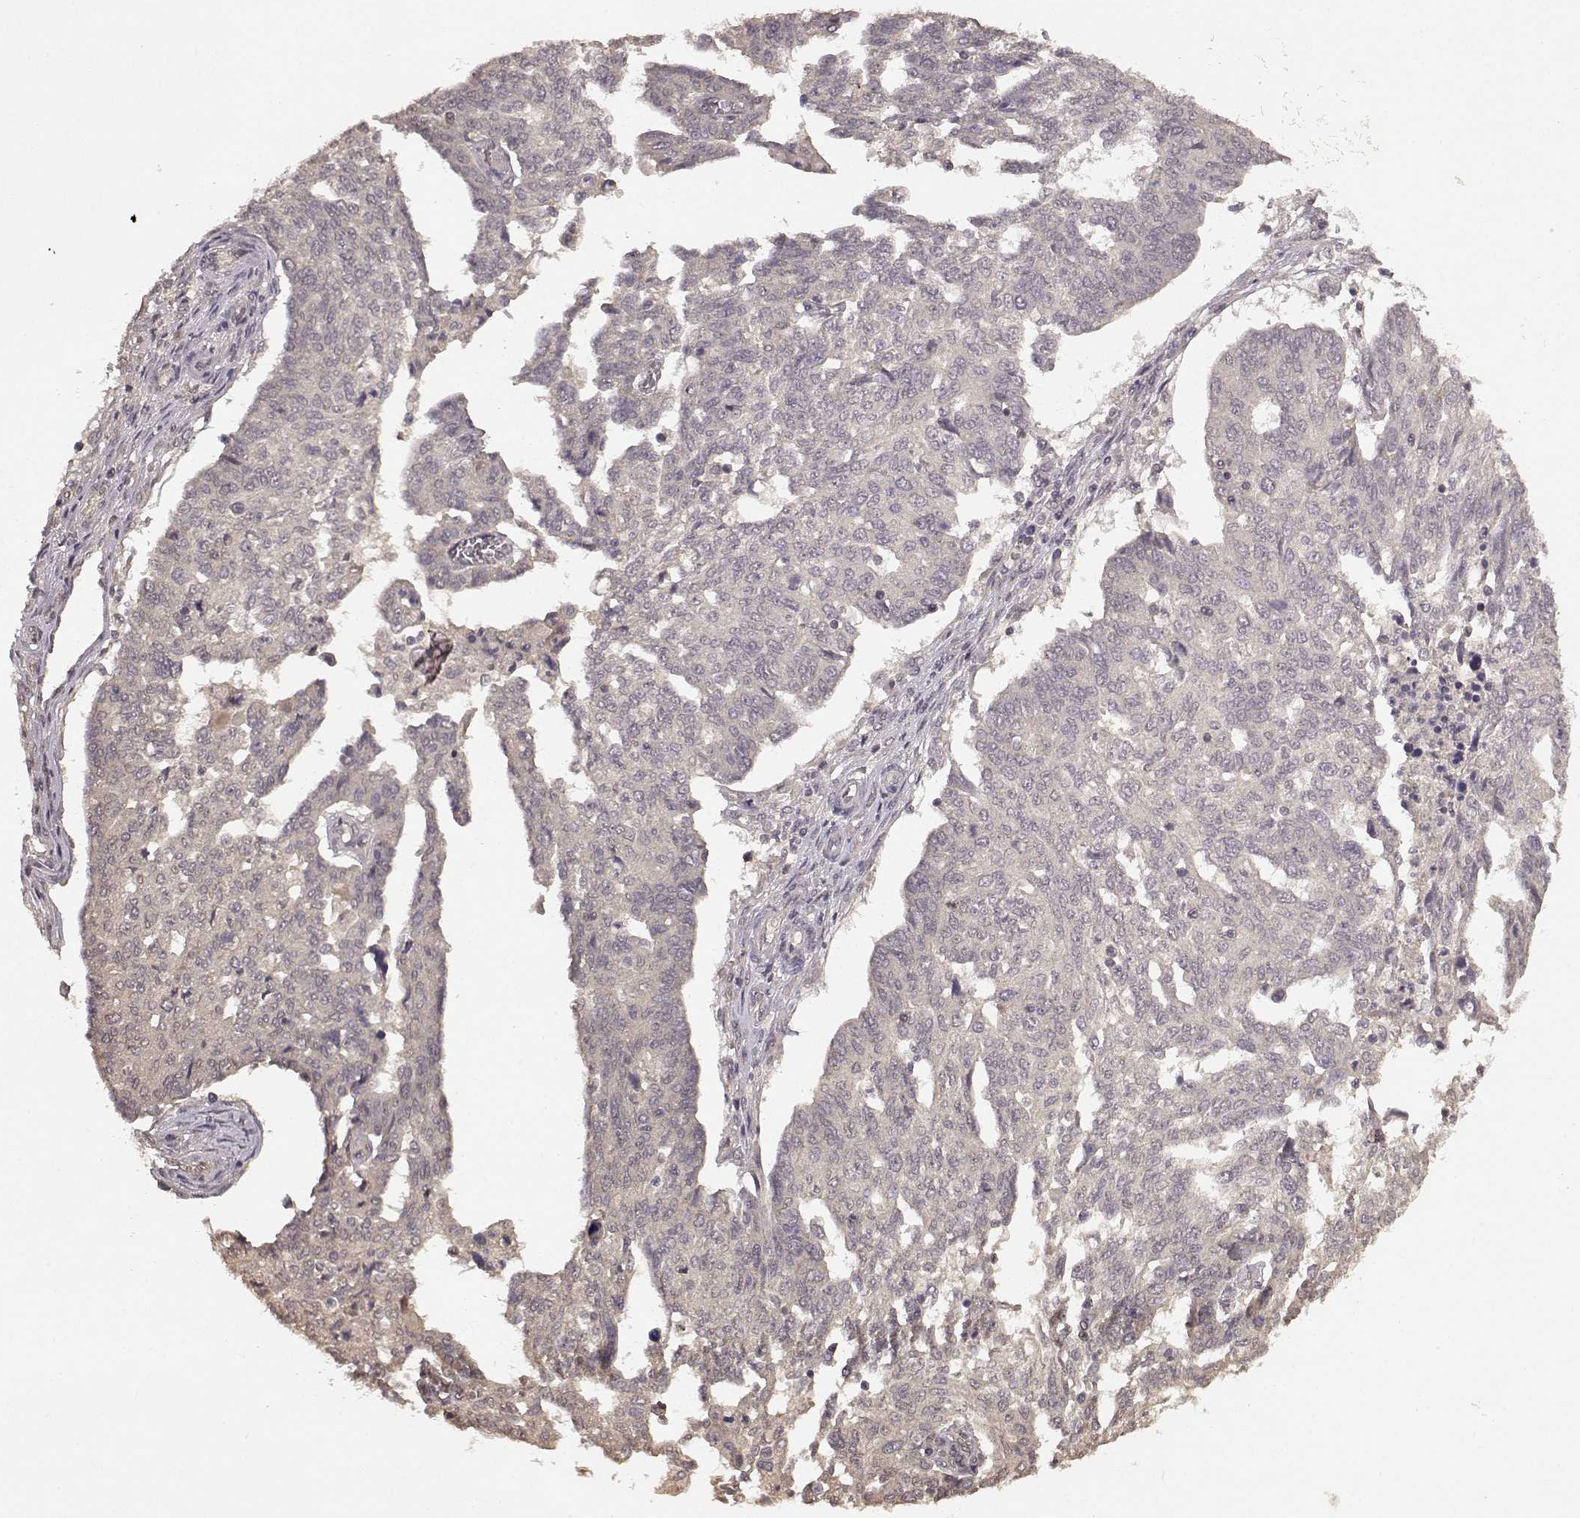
{"staining": {"intensity": "negative", "quantity": "none", "location": "none"}, "tissue": "ovarian cancer", "cell_type": "Tumor cells", "image_type": "cancer", "snomed": [{"axis": "morphology", "description": "Cystadenocarcinoma, serous, NOS"}, {"axis": "topography", "description": "Ovary"}], "caption": "A photomicrograph of human ovarian serous cystadenocarcinoma is negative for staining in tumor cells.", "gene": "NTRK2", "patient": {"sex": "female", "age": 67}}